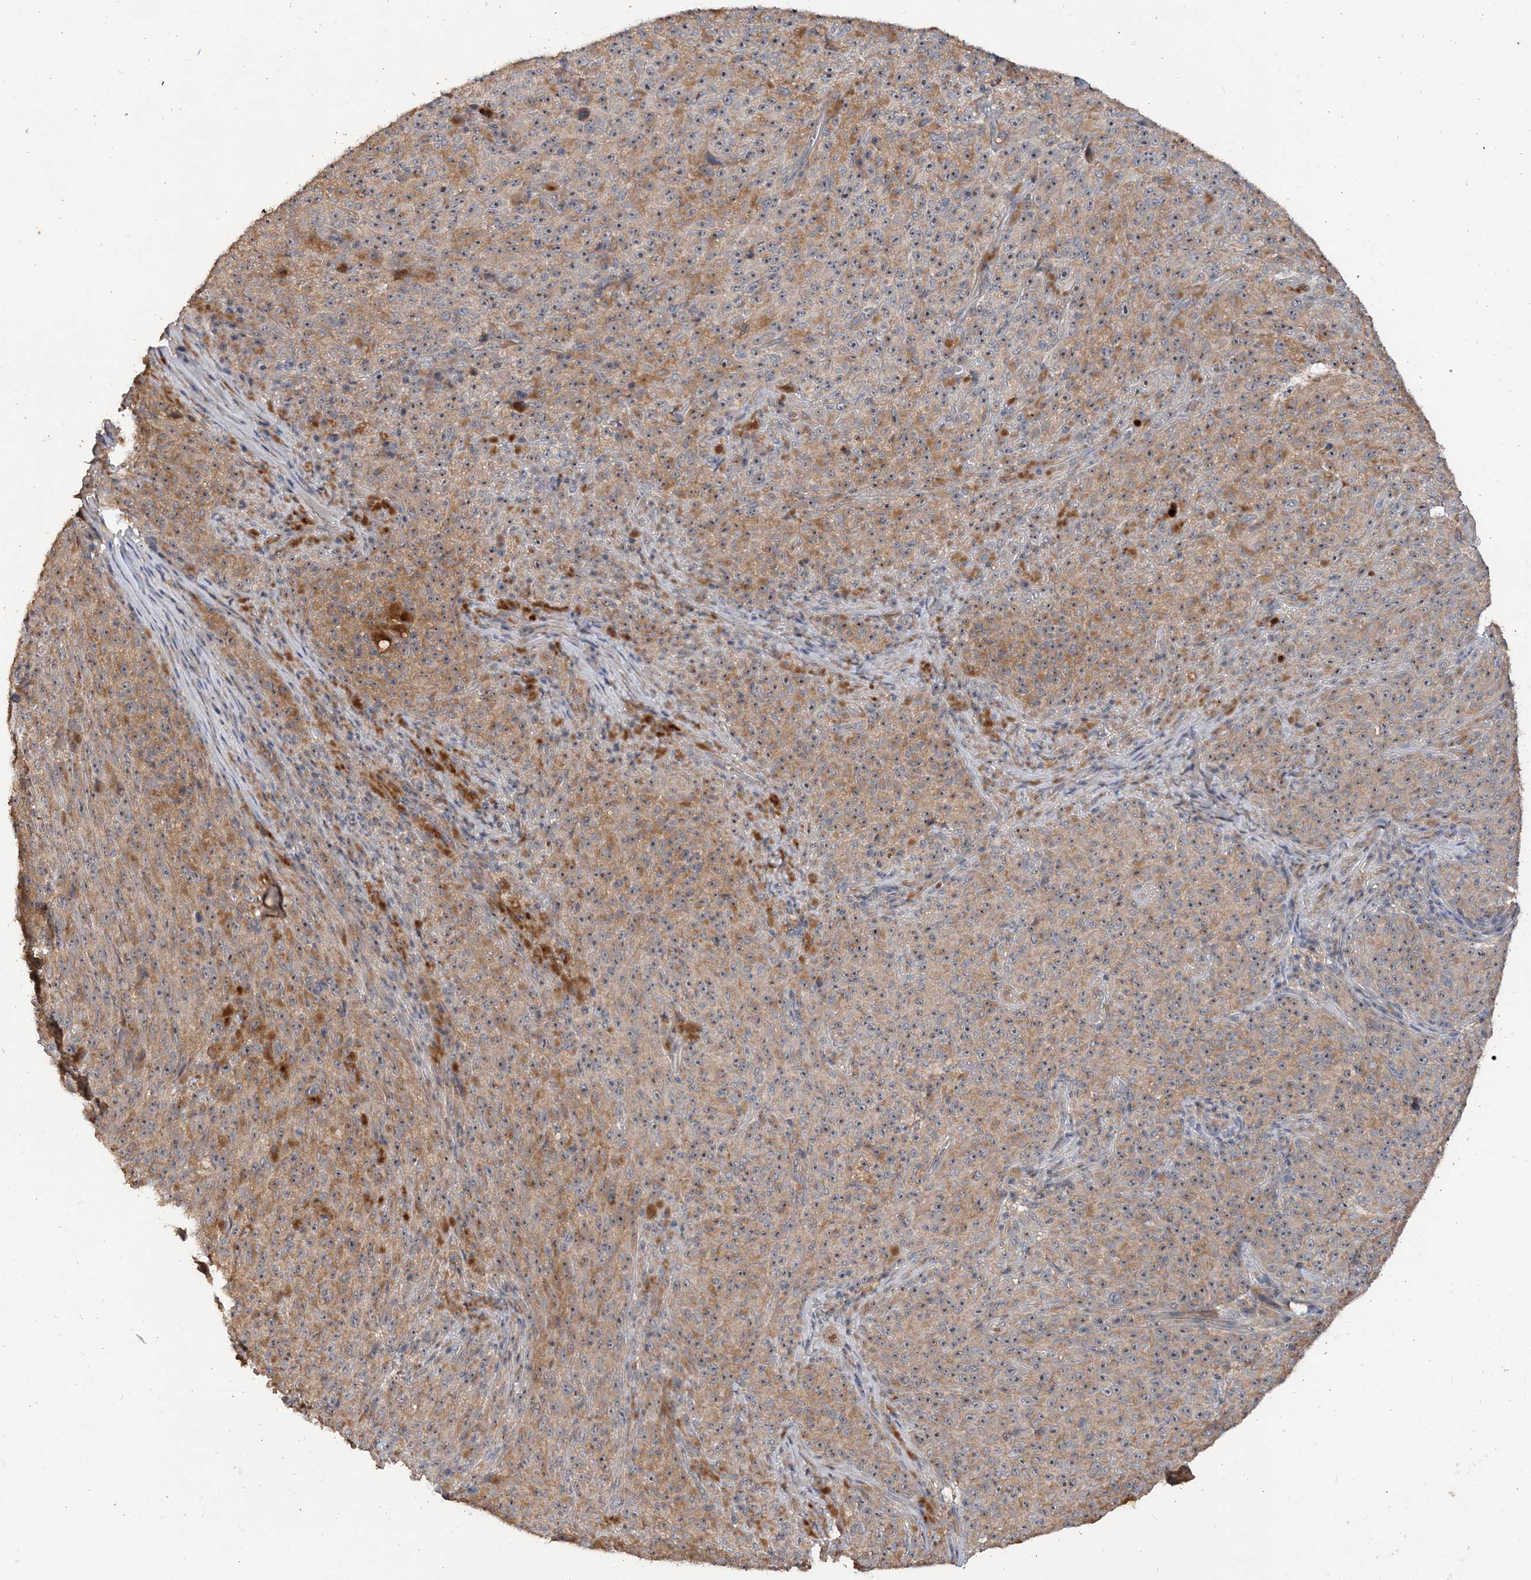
{"staining": {"intensity": "moderate", "quantity": ">75%", "location": "cytoplasmic/membranous,nuclear"}, "tissue": "melanoma", "cell_type": "Tumor cells", "image_type": "cancer", "snomed": [{"axis": "morphology", "description": "Malignant melanoma, NOS"}, {"axis": "topography", "description": "Skin"}], "caption": "Melanoma stained with a protein marker shows moderate staining in tumor cells.", "gene": "GRINA", "patient": {"sex": "female", "age": 82}}